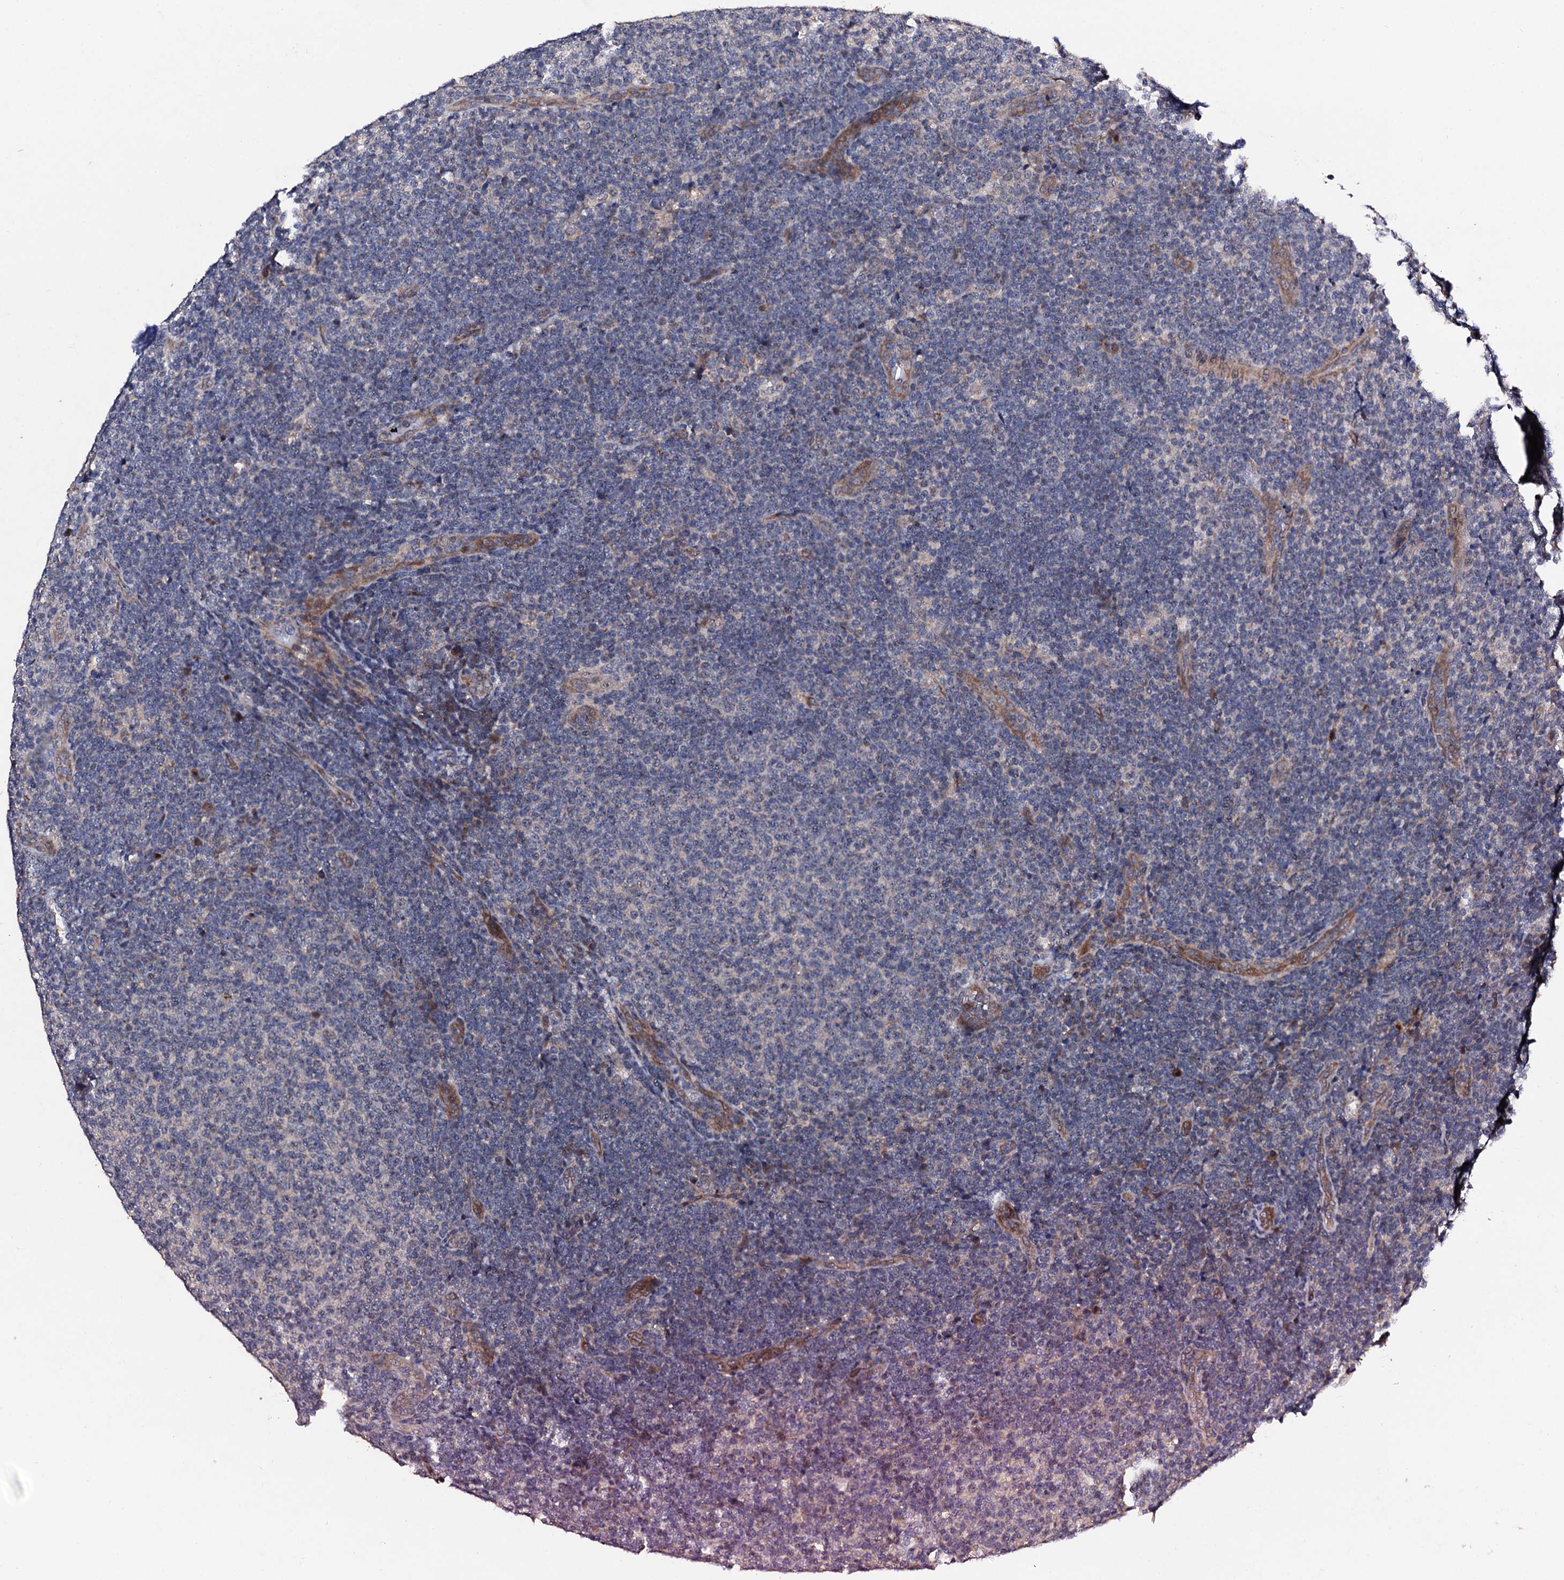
{"staining": {"intensity": "negative", "quantity": "none", "location": "none"}, "tissue": "lymphoma", "cell_type": "Tumor cells", "image_type": "cancer", "snomed": [{"axis": "morphology", "description": "Malignant lymphoma, non-Hodgkin's type, Low grade"}, {"axis": "topography", "description": "Lymph node"}], "caption": "The photomicrograph shows no staining of tumor cells in low-grade malignant lymphoma, non-Hodgkin's type.", "gene": "IP6K1", "patient": {"sex": "male", "age": 66}}